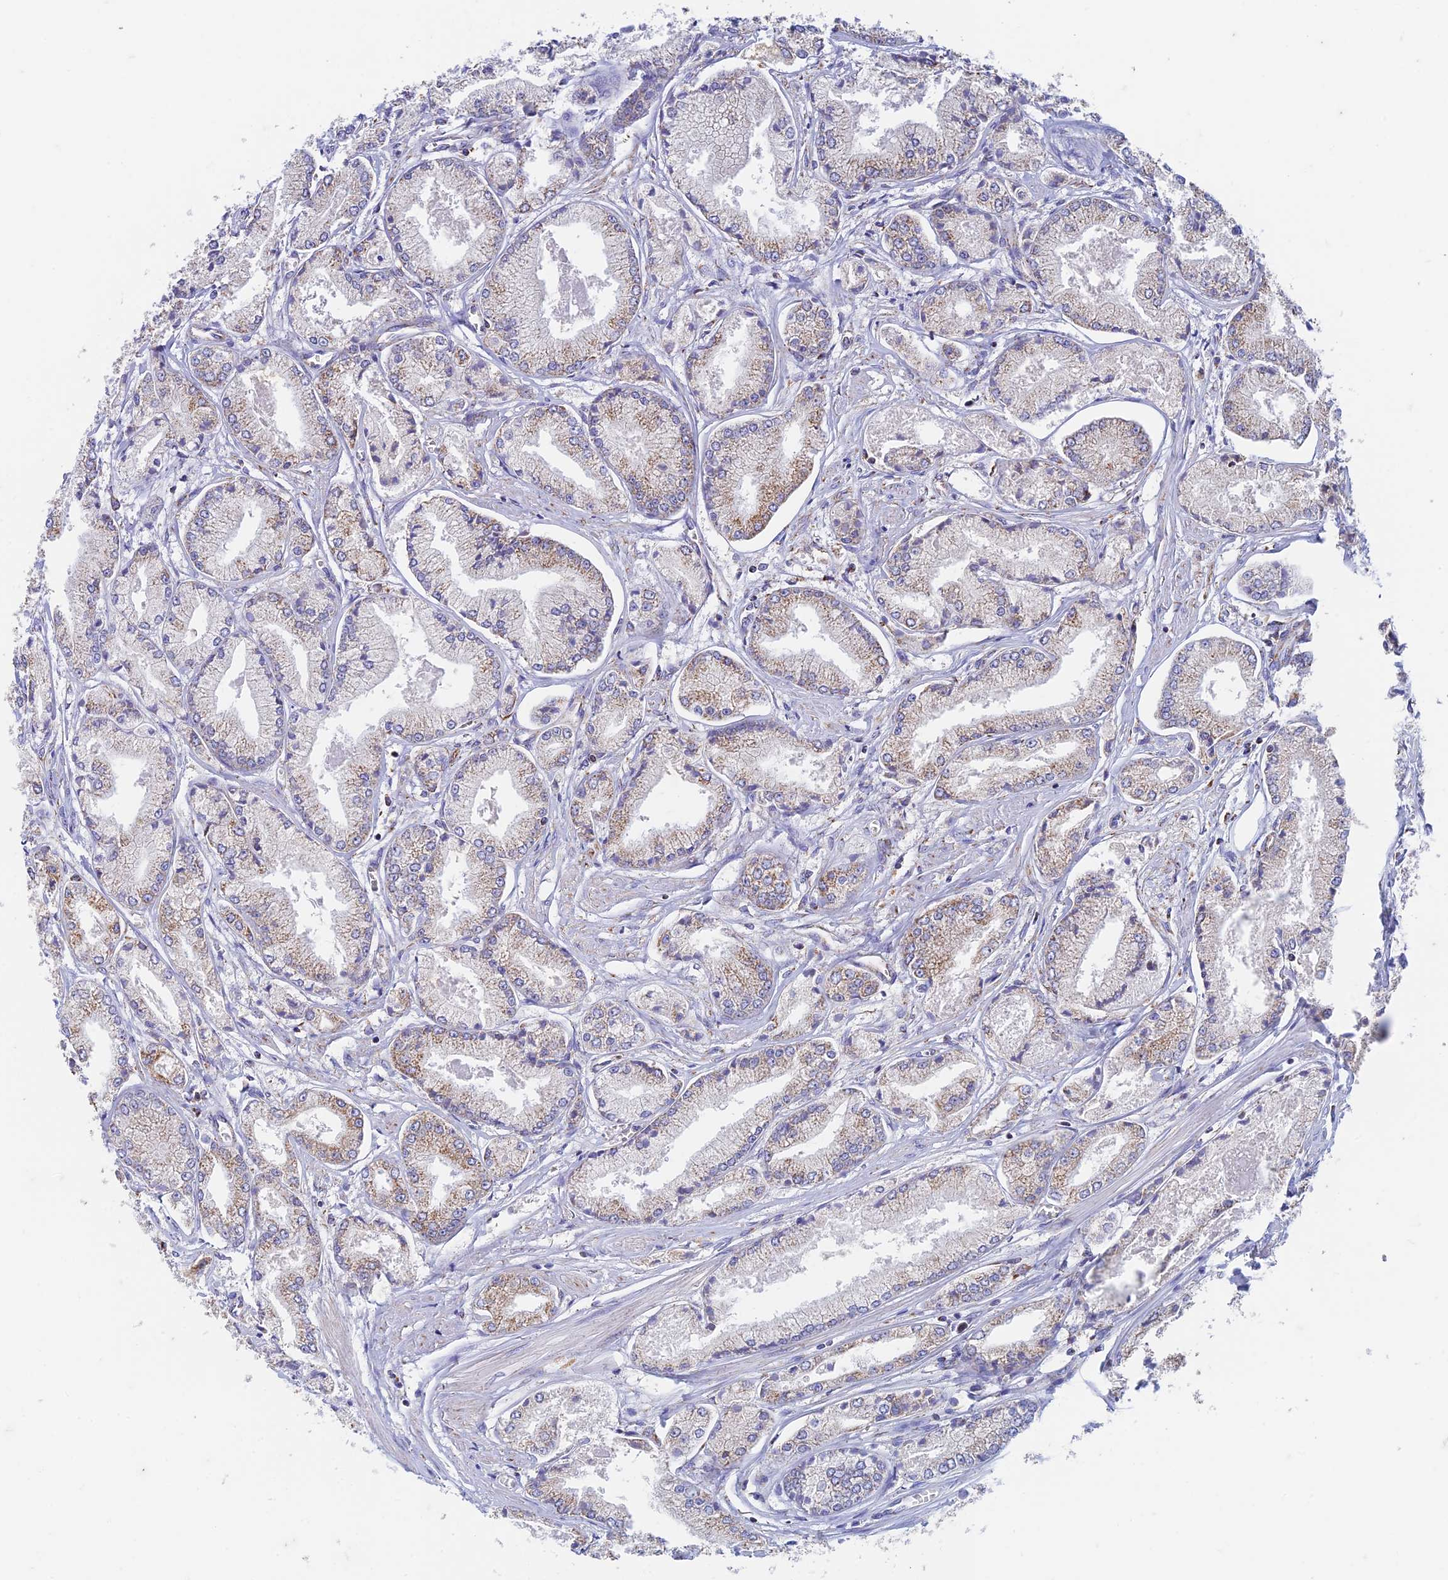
{"staining": {"intensity": "moderate", "quantity": "<25%", "location": "cytoplasmic/membranous"}, "tissue": "prostate cancer", "cell_type": "Tumor cells", "image_type": "cancer", "snomed": [{"axis": "morphology", "description": "Adenocarcinoma, Low grade"}, {"axis": "topography", "description": "Prostate"}], "caption": "Prostate cancer (low-grade adenocarcinoma) tissue displays moderate cytoplasmic/membranous staining in about <25% of tumor cells", "gene": "ZNF181", "patient": {"sex": "male", "age": 60}}